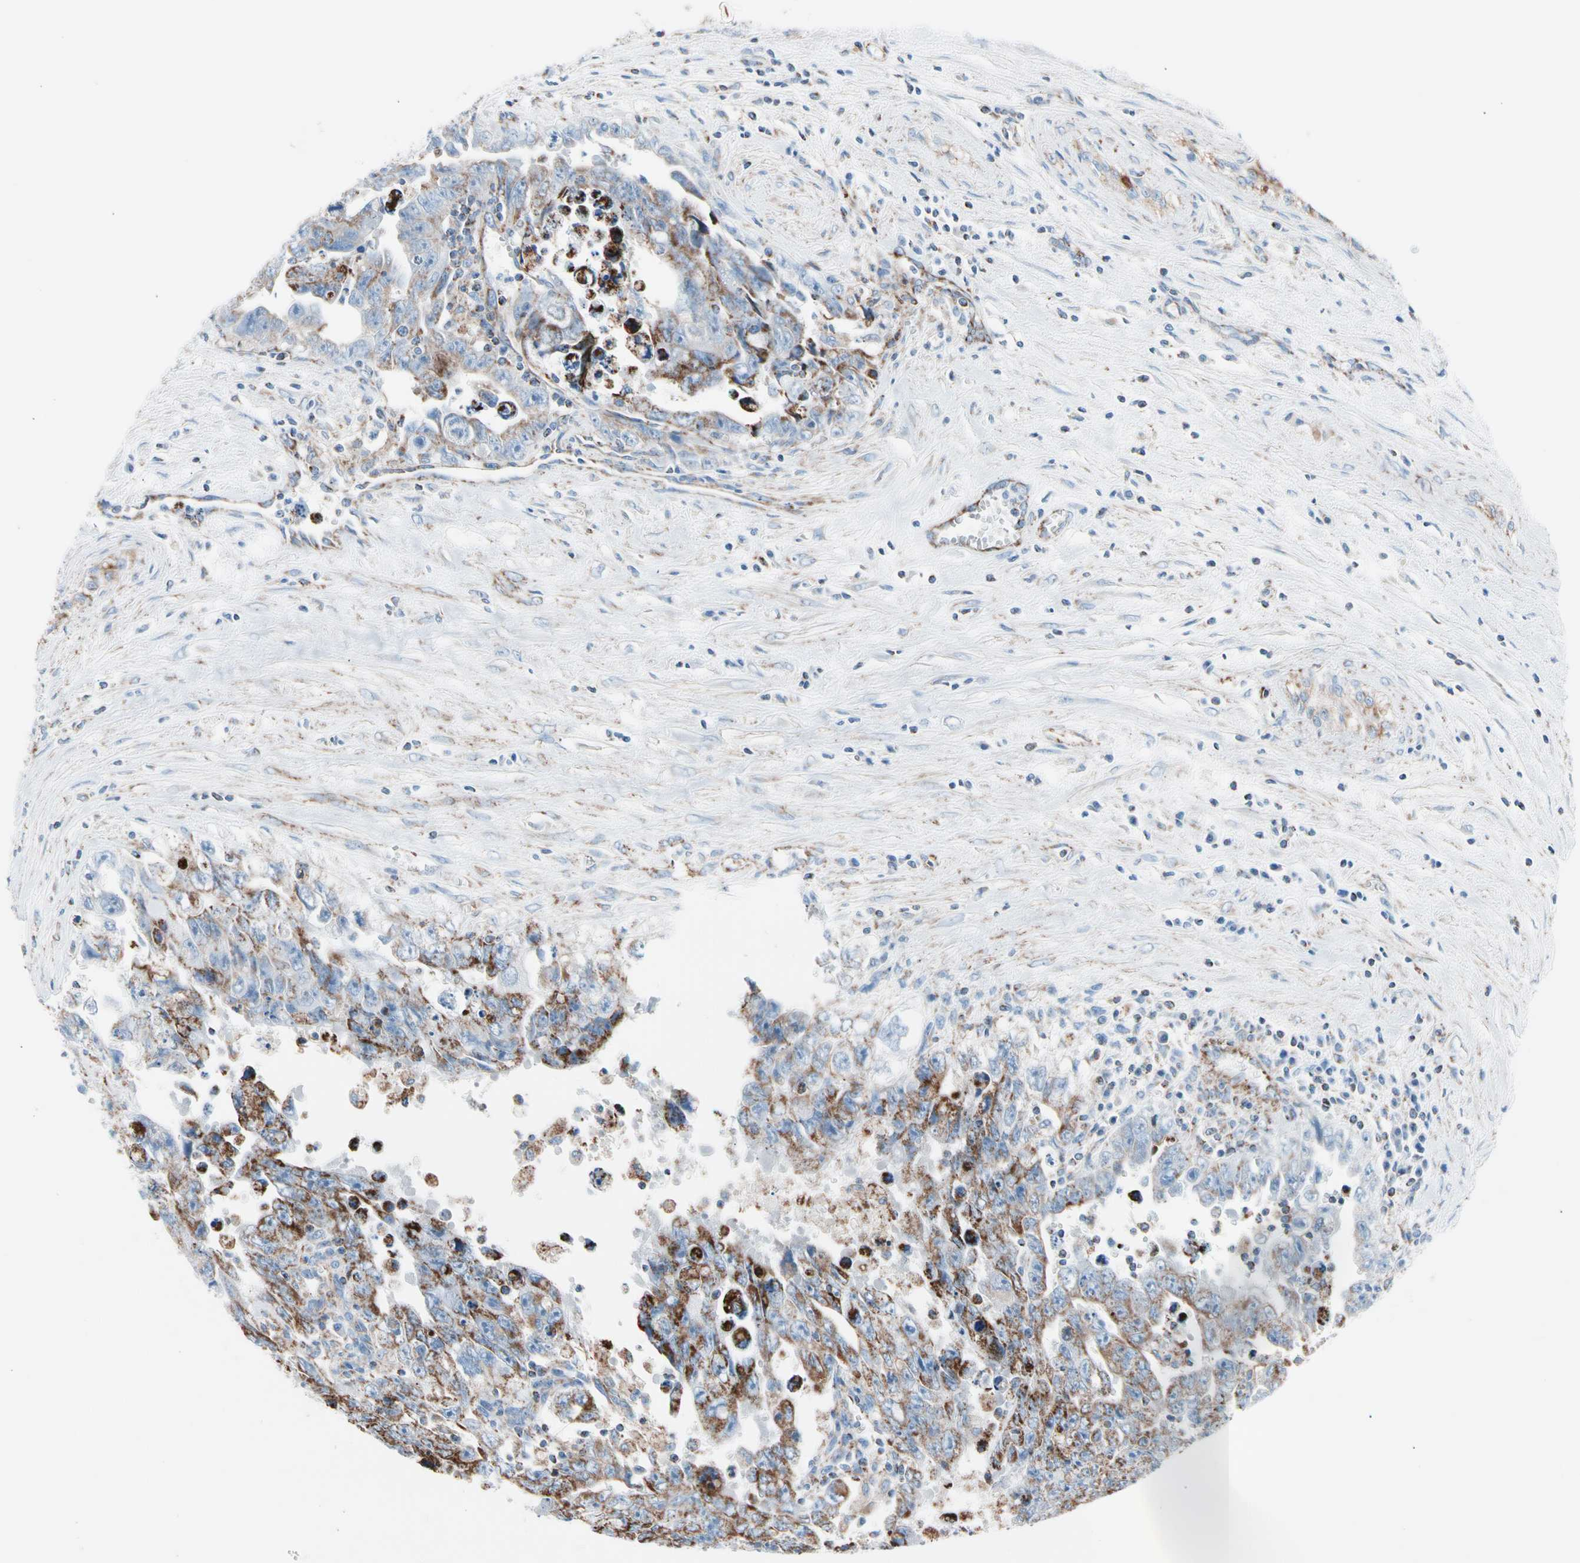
{"staining": {"intensity": "strong", "quantity": ">75%", "location": "cytoplasmic/membranous"}, "tissue": "testis cancer", "cell_type": "Tumor cells", "image_type": "cancer", "snomed": [{"axis": "morphology", "description": "Carcinoma, Embryonal, NOS"}, {"axis": "topography", "description": "Testis"}], "caption": "Immunohistochemical staining of human embryonal carcinoma (testis) demonstrates strong cytoplasmic/membranous protein expression in approximately >75% of tumor cells.", "gene": "HK1", "patient": {"sex": "male", "age": 28}}